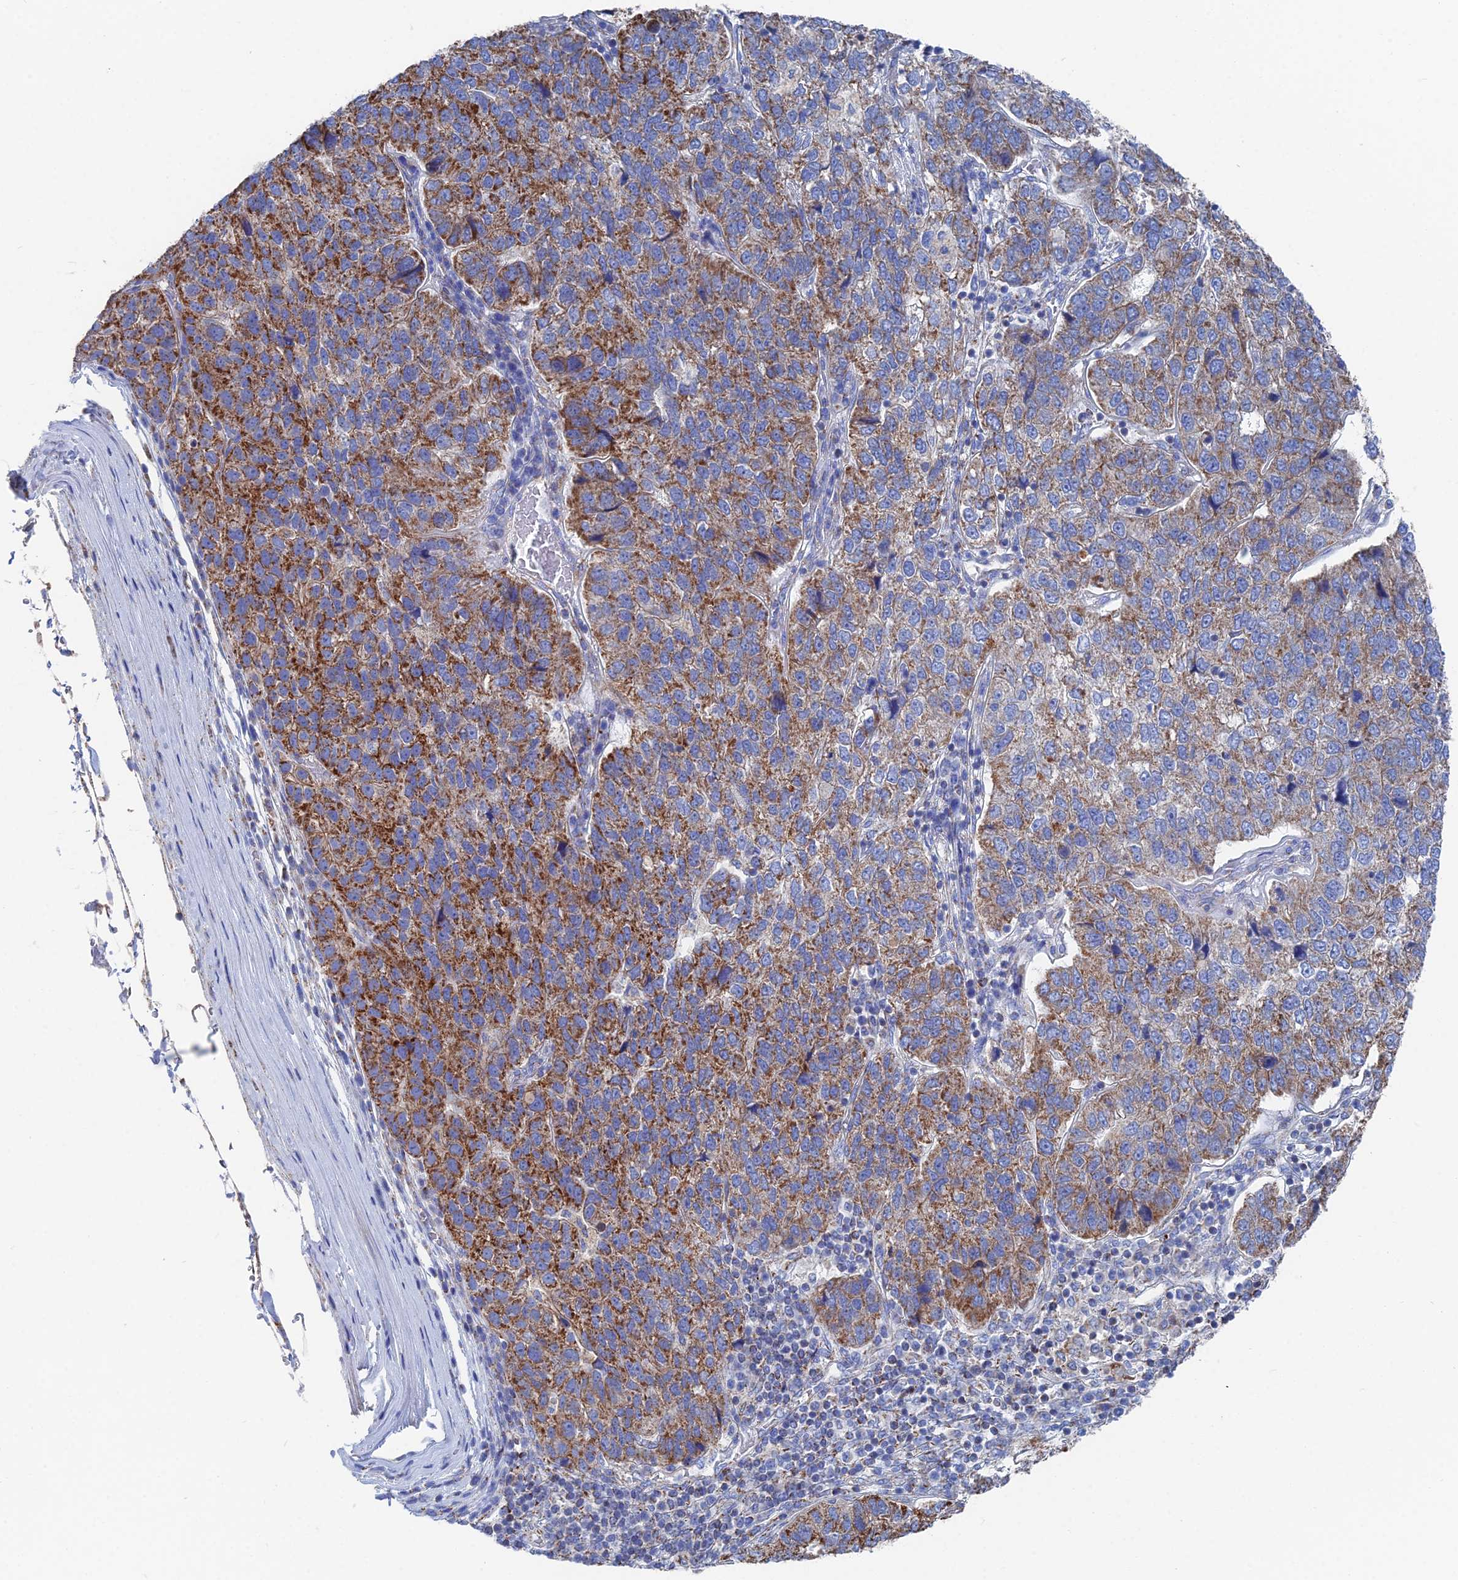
{"staining": {"intensity": "moderate", "quantity": "25%-75%", "location": "cytoplasmic/membranous"}, "tissue": "pancreatic cancer", "cell_type": "Tumor cells", "image_type": "cancer", "snomed": [{"axis": "morphology", "description": "Adenocarcinoma, NOS"}, {"axis": "topography", "description": "Pancreas"}], "caption": "Human pancreatic cancer (adenocarcinoma) stained for a protein (brown) displays moderate cytoplasmic/membranous positive staining in about 25%-75% of tumor cells.", "gene": "IFT80", "patient": {"sex": "female", "age": 61}}